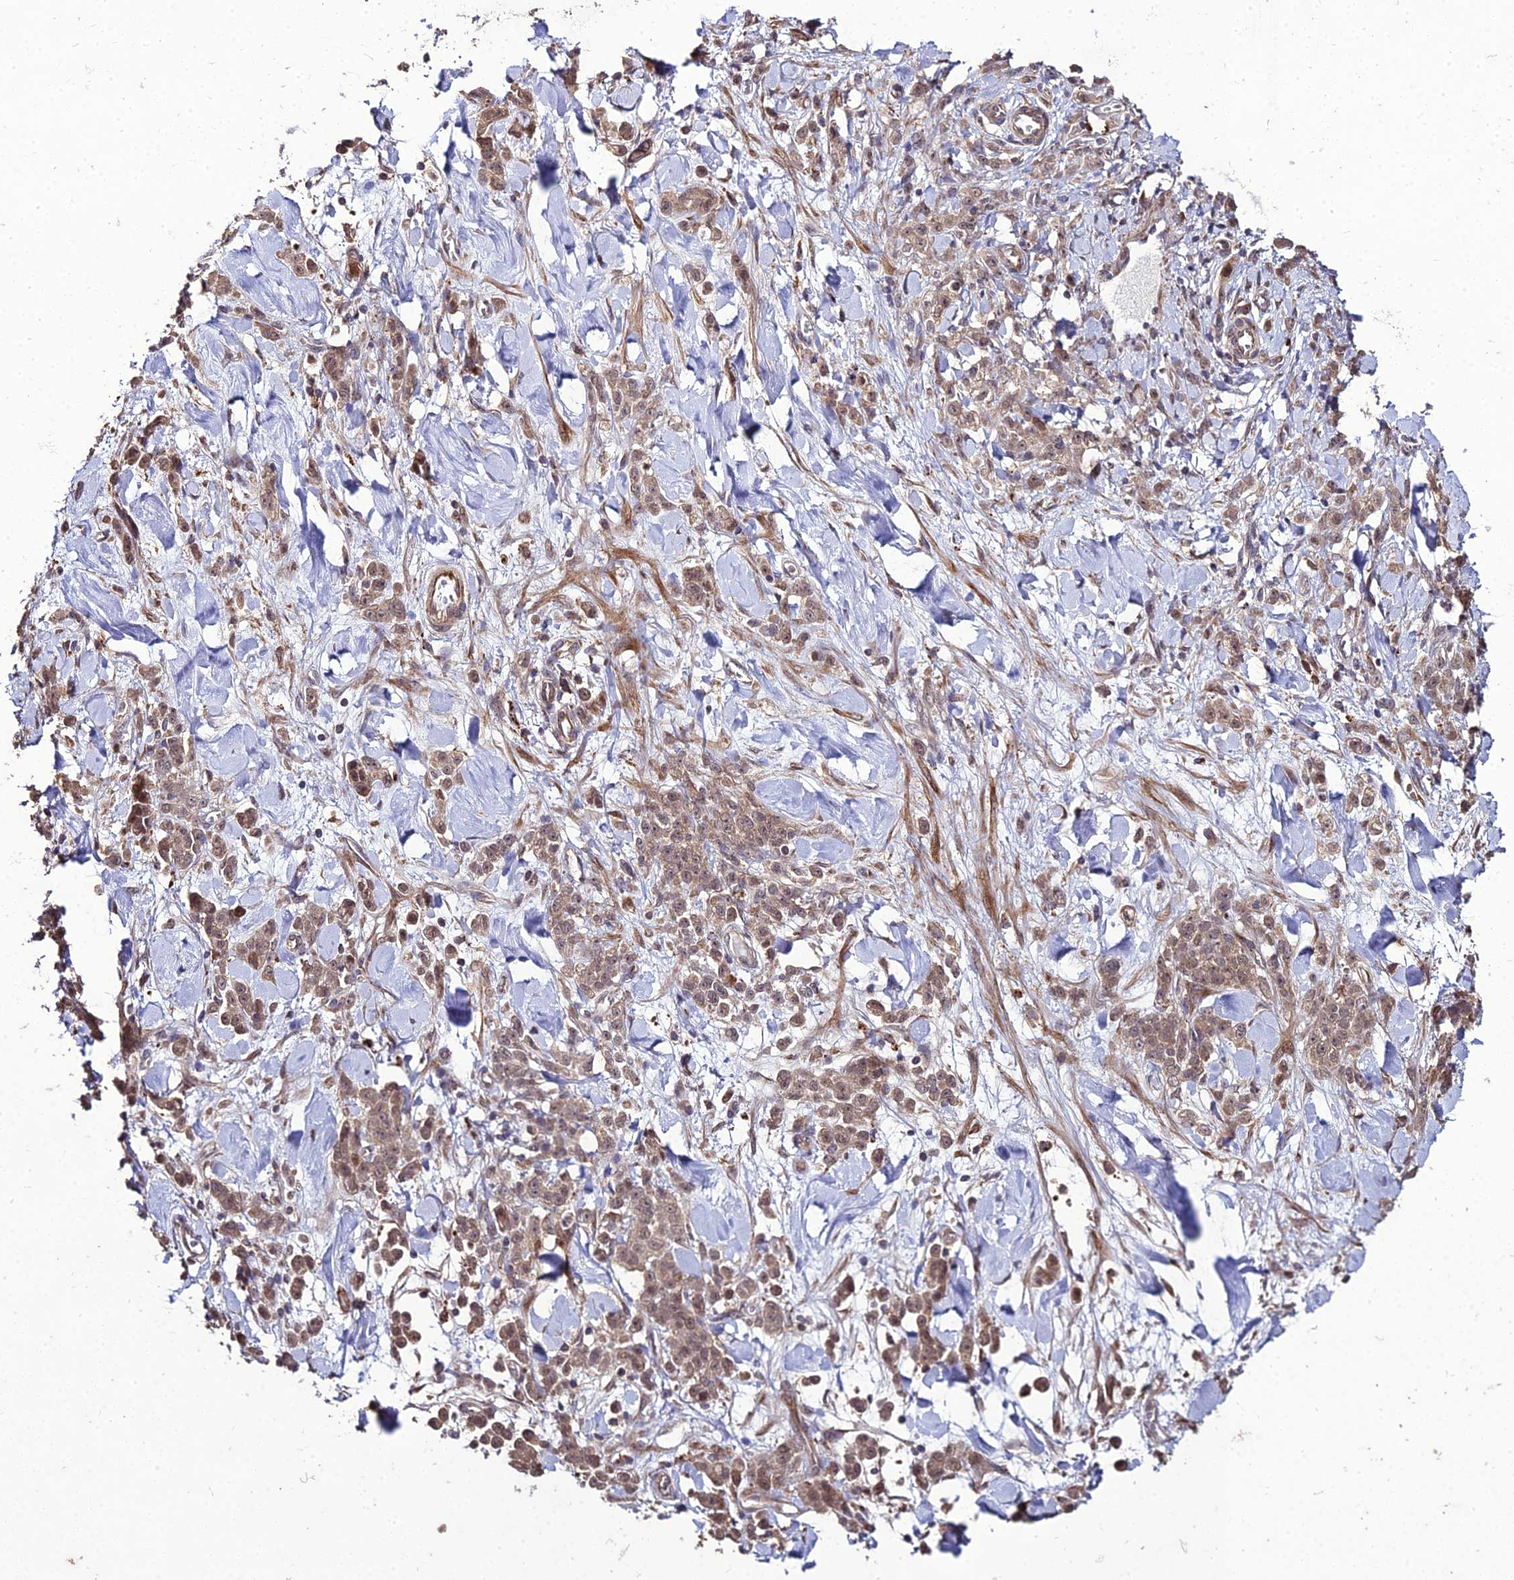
{"staining": {"intensity": "weak", "quantity": ">75%", "location": "cytoplasmic/membranous,nuclear"}, "tissue": "stomach cancer", "cell_type": "Tumor cells", "image_type": "cancer", "snomed": [{"axis": "morphology", "description": "Normal tissue, NOS"}, {"axis": "morphology", "description": "Adenocarcinoma, NOS"}, {"axis": "topography", "description": "Stomach"}], "caption": "Stomach cancer was stained to show a protein in brown. There is low levels of weak cytoplasmic/membranous and nuclear positivity in approximately >75% of tumor cells.", "gene": "ZNF766", "patient": {"sex": "male", "age": 82}}